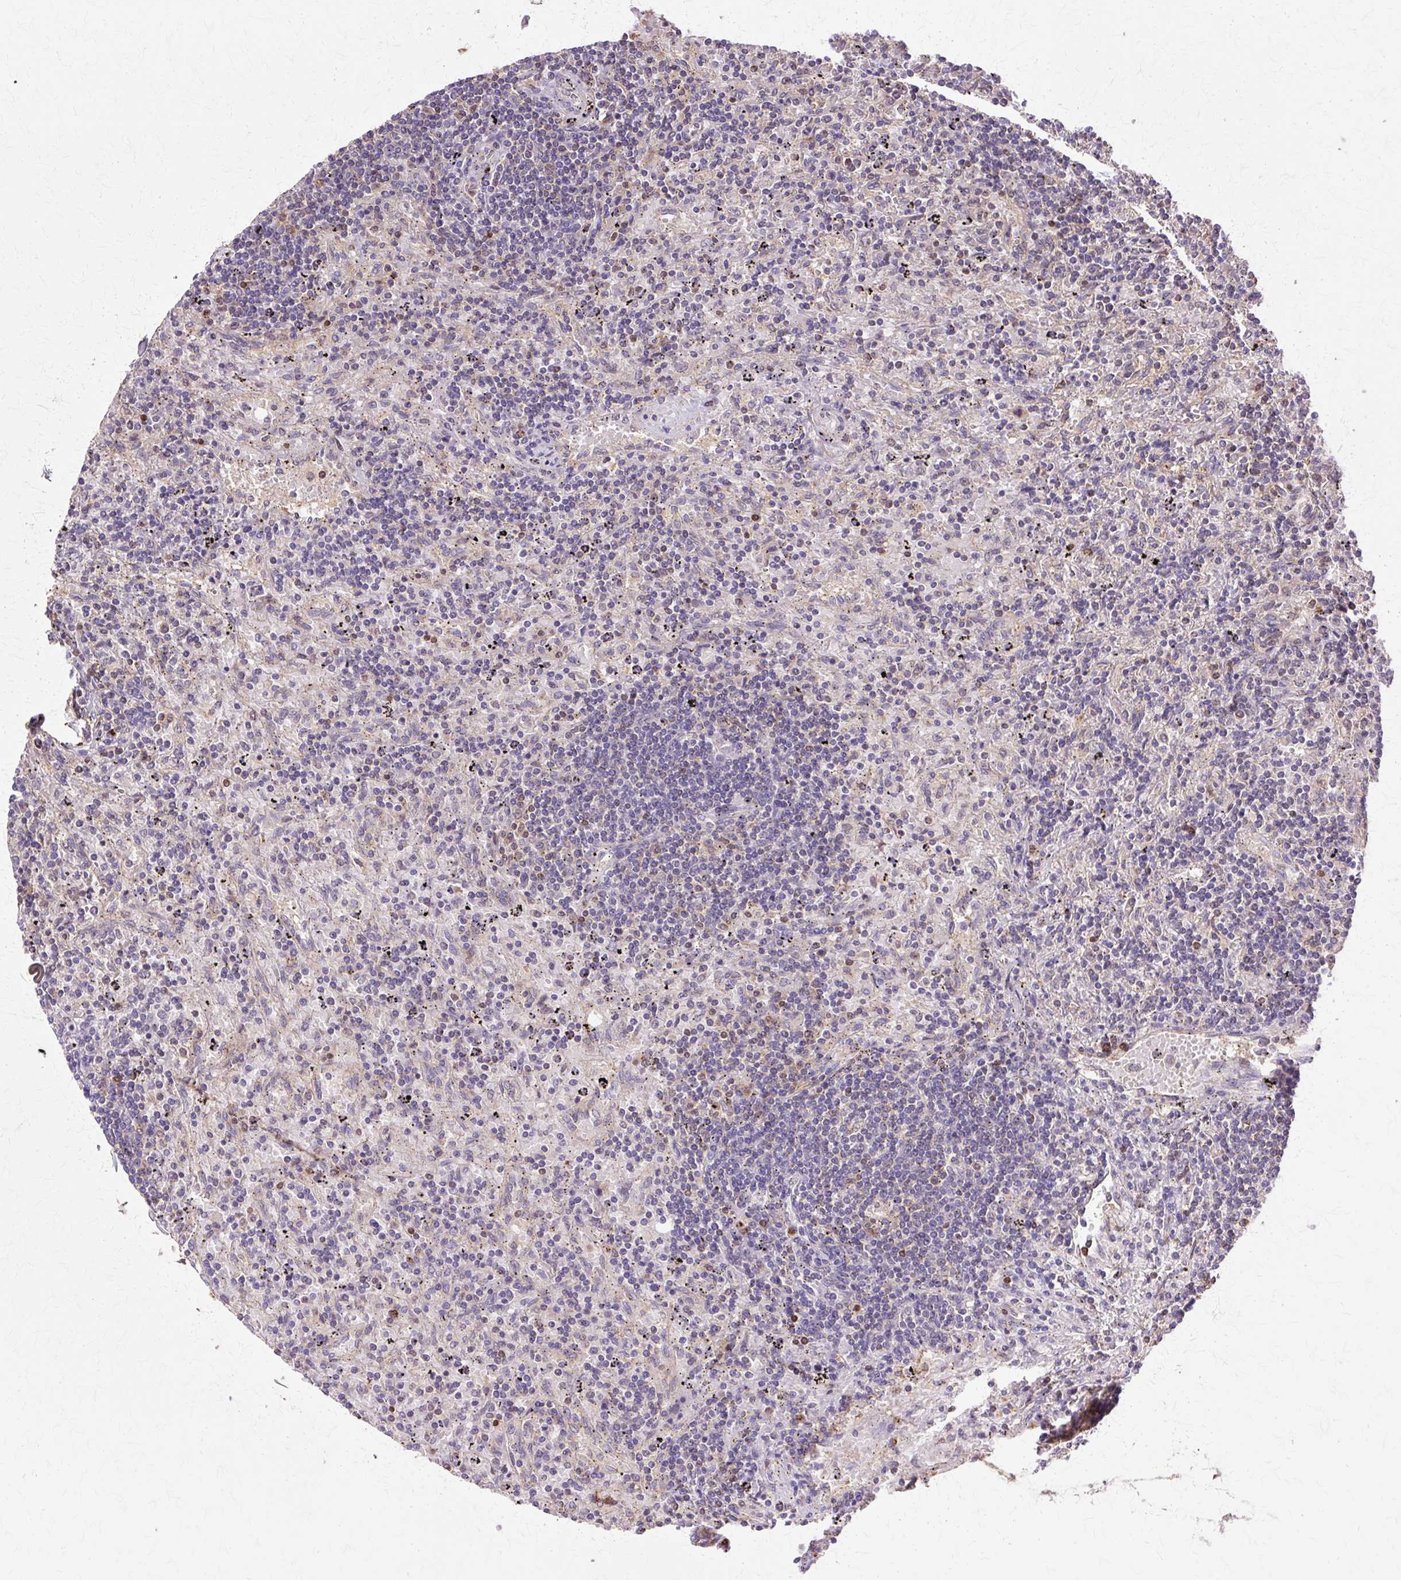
{"staining": {"intensity": "moderate", "quantity": "<25%", "location": "cytoplasmic/membranous"}, "tissue": "lymphoma", "cell_type": "Tumor cells", "image_type": "cancer", "snomed": [{"axis": "morphology", "description": "Malignant lymphoma, non-Hodgkin's type, Low grade"}, {"axis": "topography", "description": "Spleen"}], "caption": "There is low levels of moderate cytoplasmic/membranous staining in tumor cells of malignant lymphoma, non-Hodgkin's type (low-grade), as demonstrated by immunohistochemical staining (brown color).", "gene": "COPB1", "patient": {"sex": "male", "age": 76}}